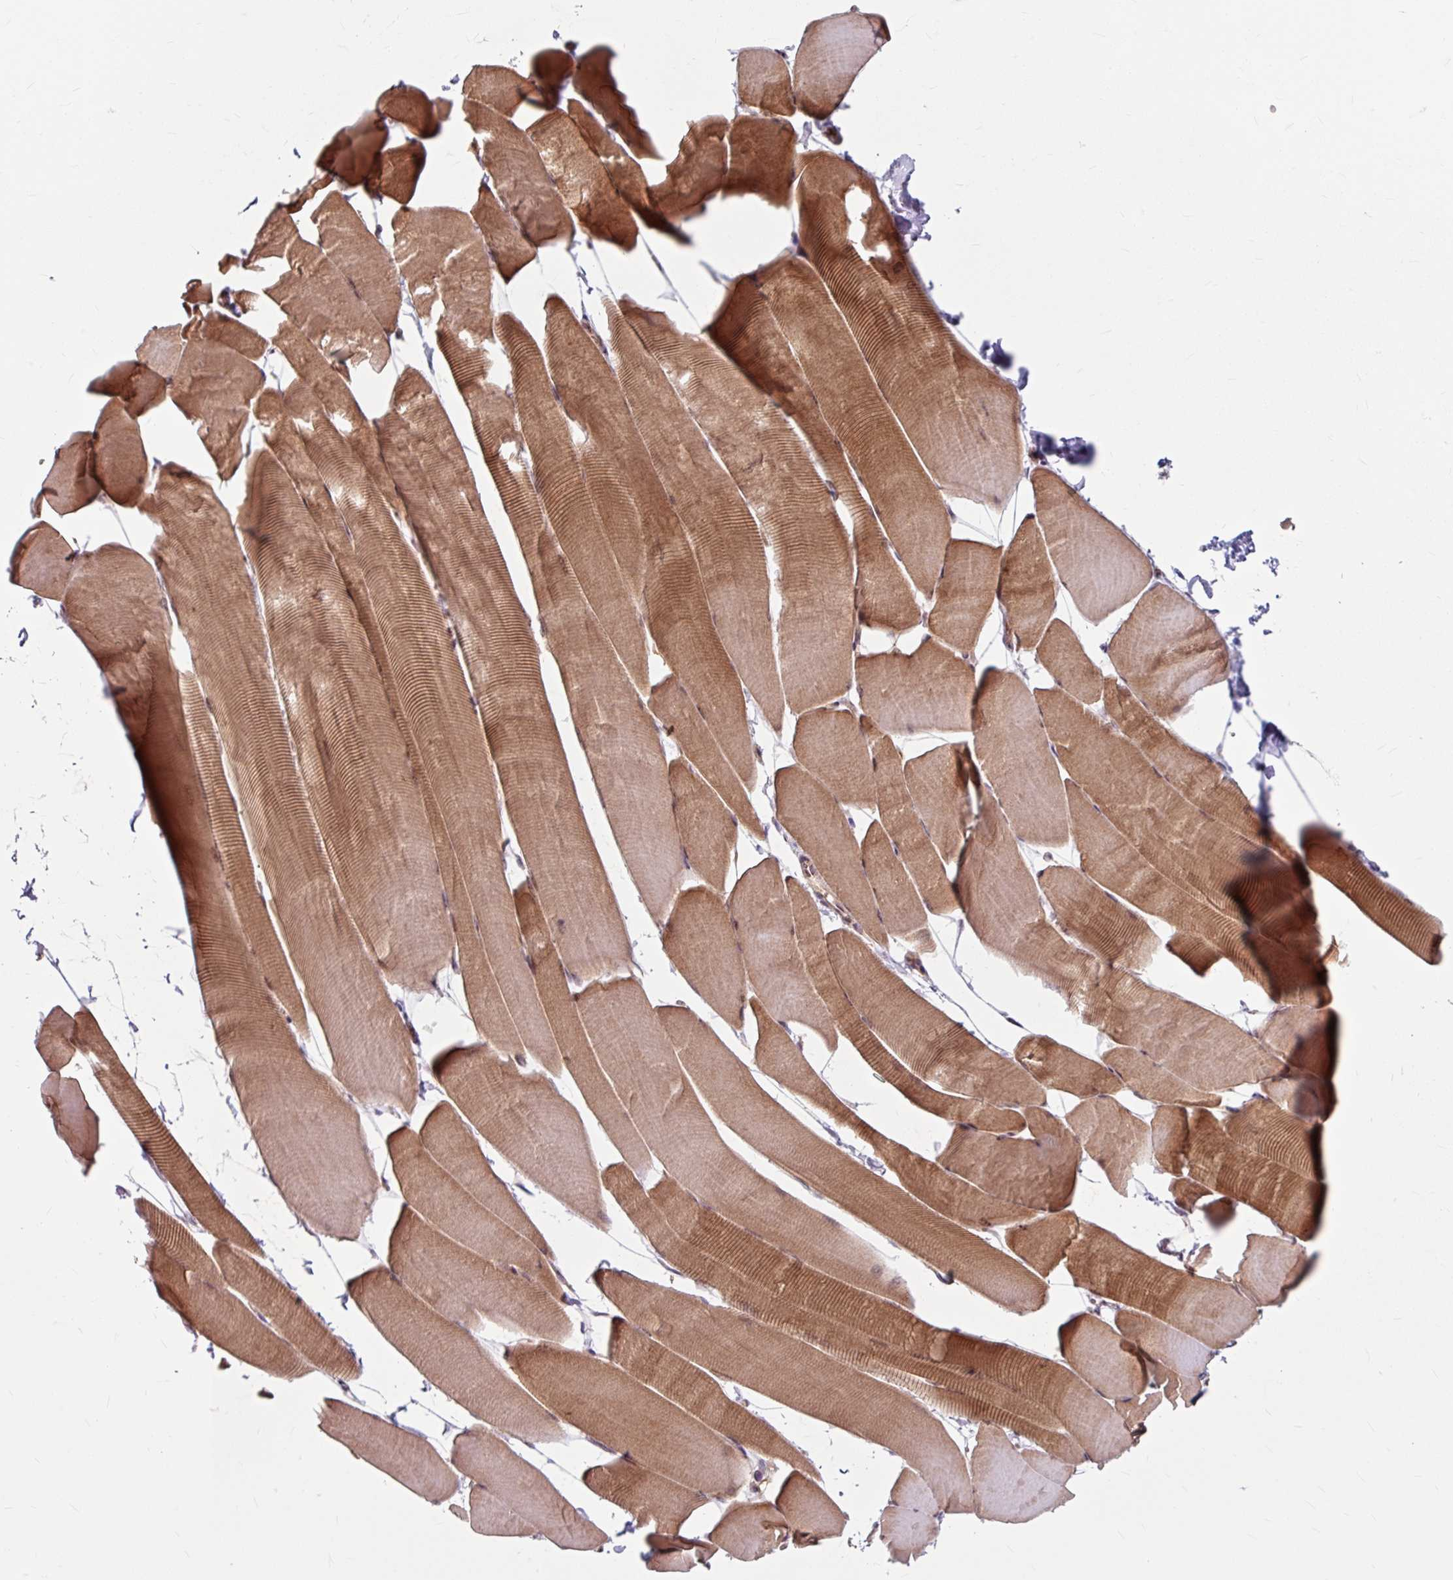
{"staining": {"intensity": "moderate", "quantity": "25%-75%", "location": "cytoplasmic/membranous"}, "tissue": "skeletal muscle", "cell_type": "Myocytes", "image_type": "normal", "snomed": [{"axis": "morphology", "description": "Normal tissue, NOS"}, {"axis": "topography", "description": "Skeletal muscle"}], "caption": "Immunohistochemistry (IHC) (DAB) staining of benign human skeletal muscle exhibits moderate cytoplasmic/membranous protein positivity in about 25%-75% of myocytes.", "gene": "DAAM2", "patient": {"sex": "male", "age": 25}}